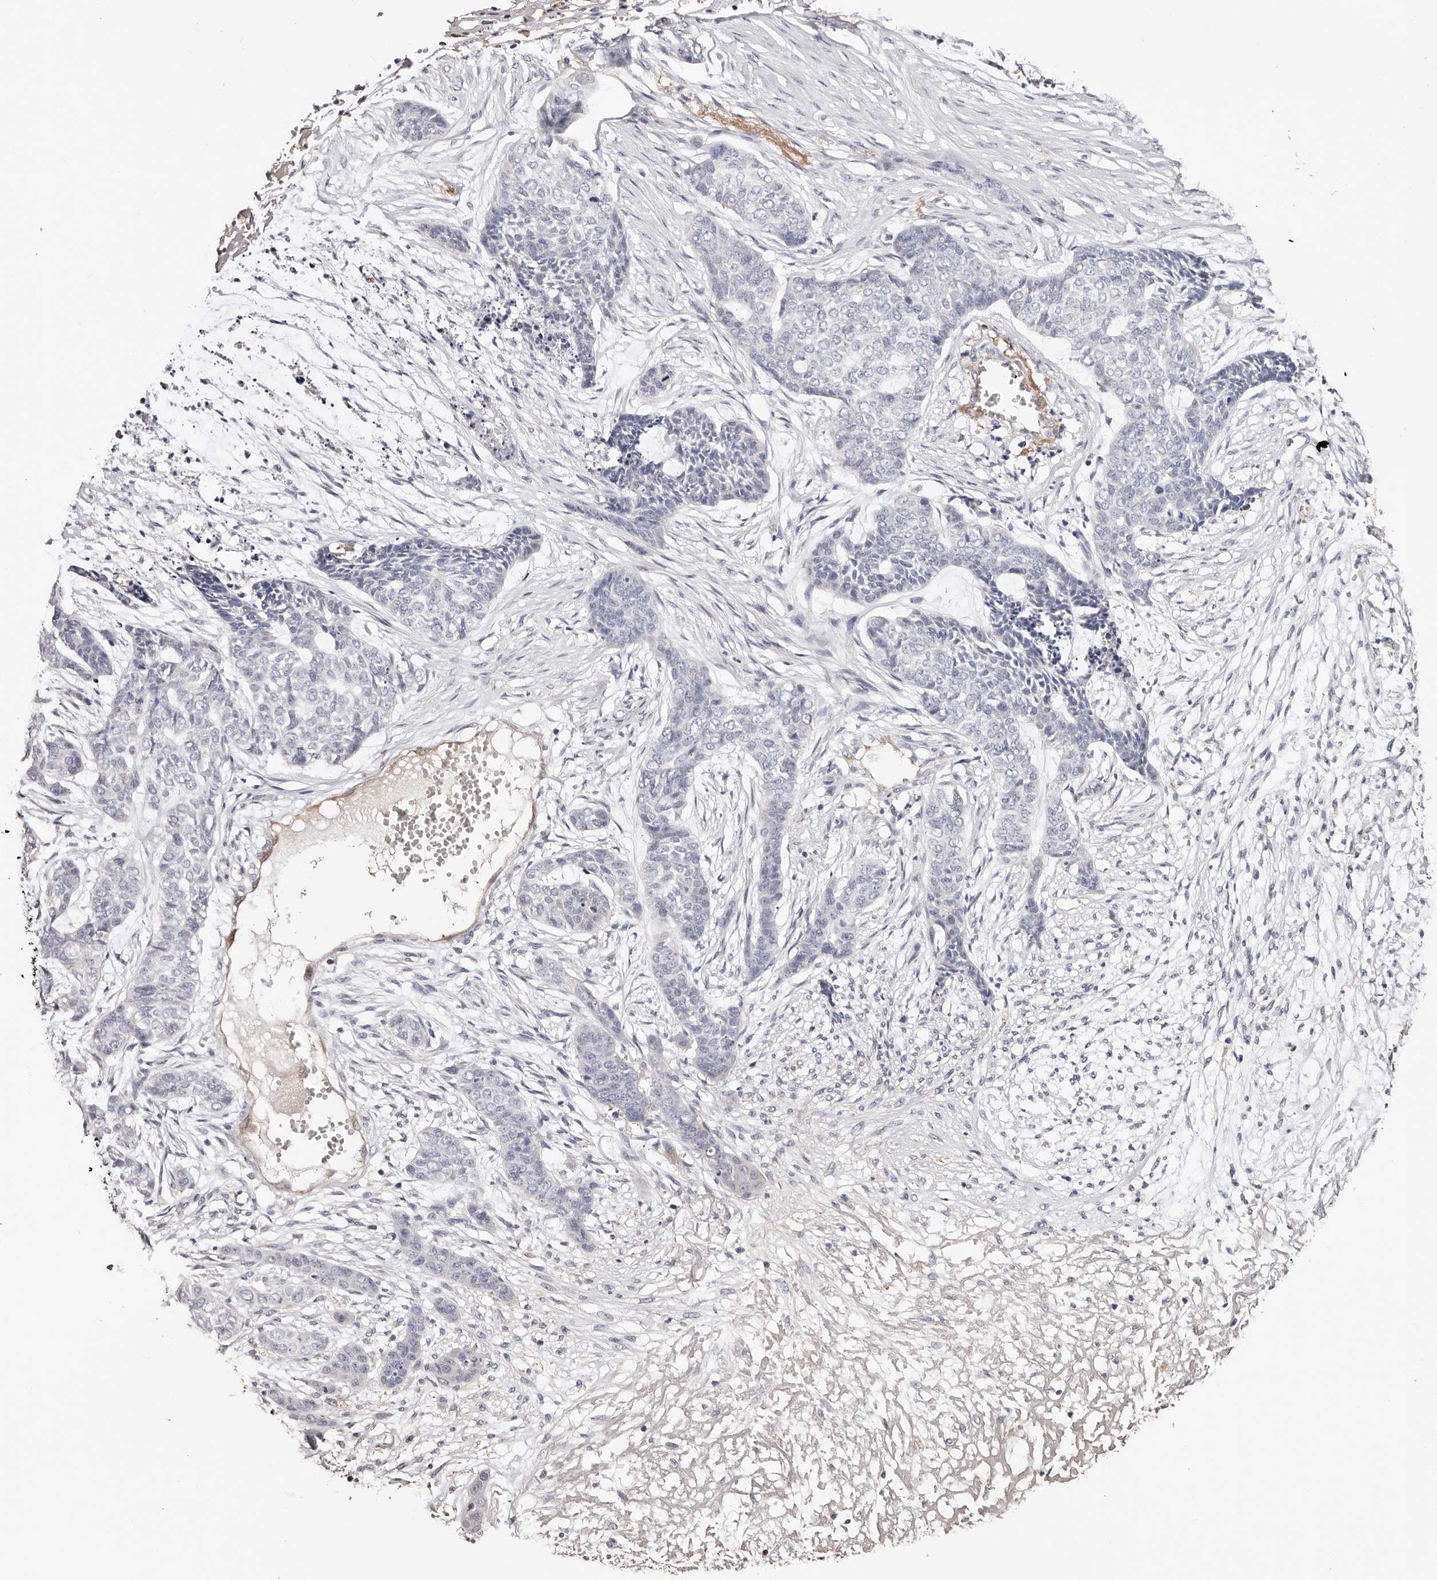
{"staining": {"intensity": "negative", "quantity": "none", "location": "none"}, "tissue": "skin cancer", "cell_type": "Tumor cells", "image_type": "cancer", "snomed": [{"axis": "morphology", "description": "Basal cell carcinoma"}, {"axis": "topography", "description": "Skin"}], "caption": "An immunohistochemistry photomicrograph of skin cancer is shown. There is no staining in tumor cells of skin cancer.", "gene": "TGM2", "patient": {"sex": "female", "age": 64}}